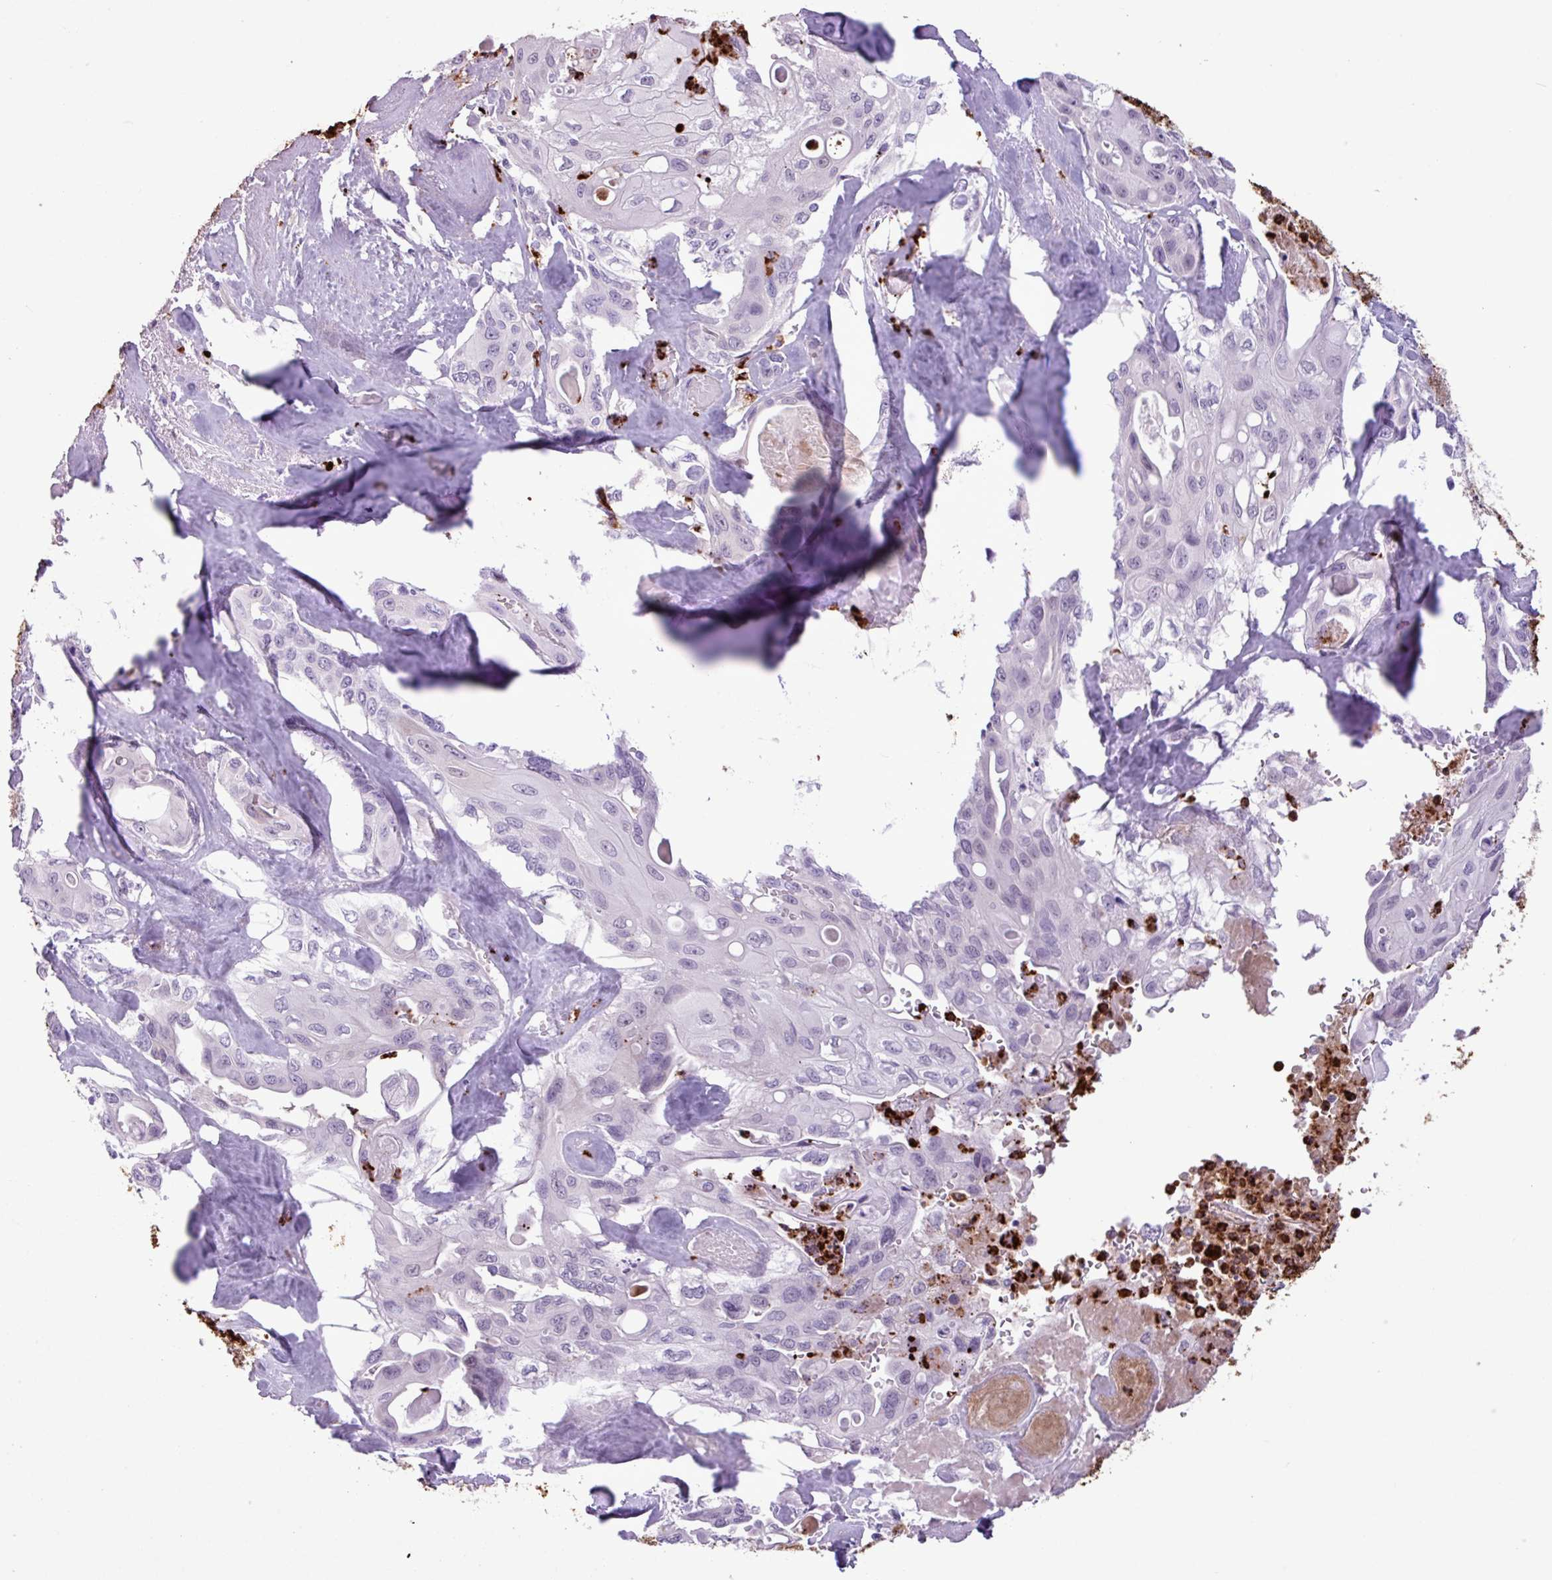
{"staining": {"intensity": "negative", "quantity": "none", "location": "none"}, "tissue": "cervical cancer", "cell_type": "Tumor cells", "image_type": "cancer", "snomed": [{"axis": "morphology", "description": "Squamous cell carcinoma, NOS"}, {"axis": "topography", "description": "Cervix"}], "caption": "Immunohistochemical staining of human cervical squamous cell carcinoma exhibits no significant positivity in tumor cells. Nuclei are stained in blue.", "gene": "TMEM178A", "patient": {"sex": "female", "age": 67}}